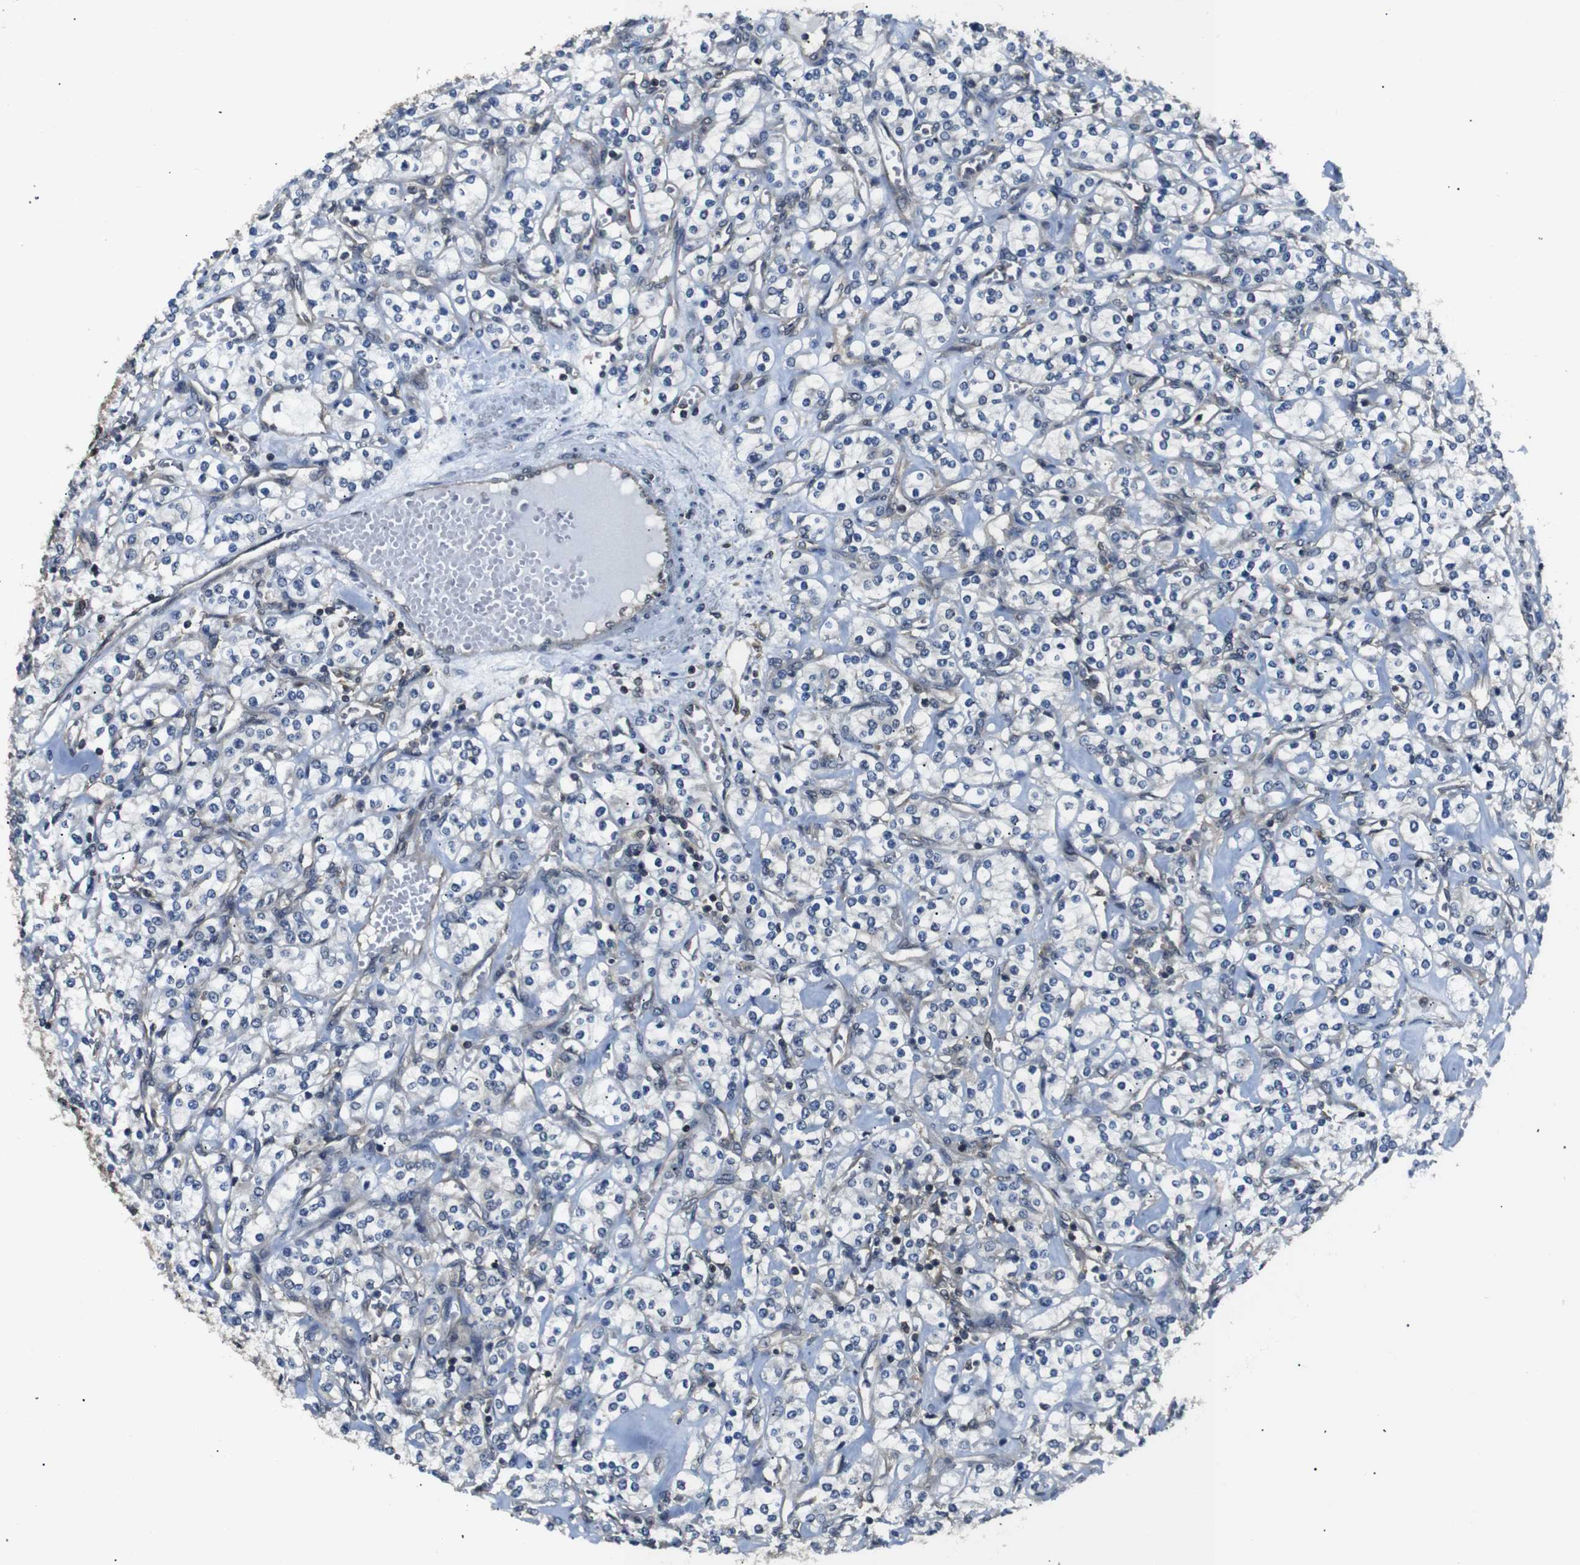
{"staining": {"intensity": "negative", "quantity": "none", "location": "none"}, "tissue": "renal cancer", "cell_type": "Tumor cells", "image_type": "cancer", "snomed": [{"axis": "morphology", "description": "Adenocarcinoma, NOS"}, {"axis": "topography", "description": "Kidney"}], "caption": "DAB (3,3'-diaminobenzidine) immunohistochemical staining of renal adenocarcinoma displays no significant positivity in tumor cells. (DAB (3,3'-diaminobenzidine) IHC, high magnification).", "gene": "UBXN1", "patient": {"sex": "male", "age": 77}}